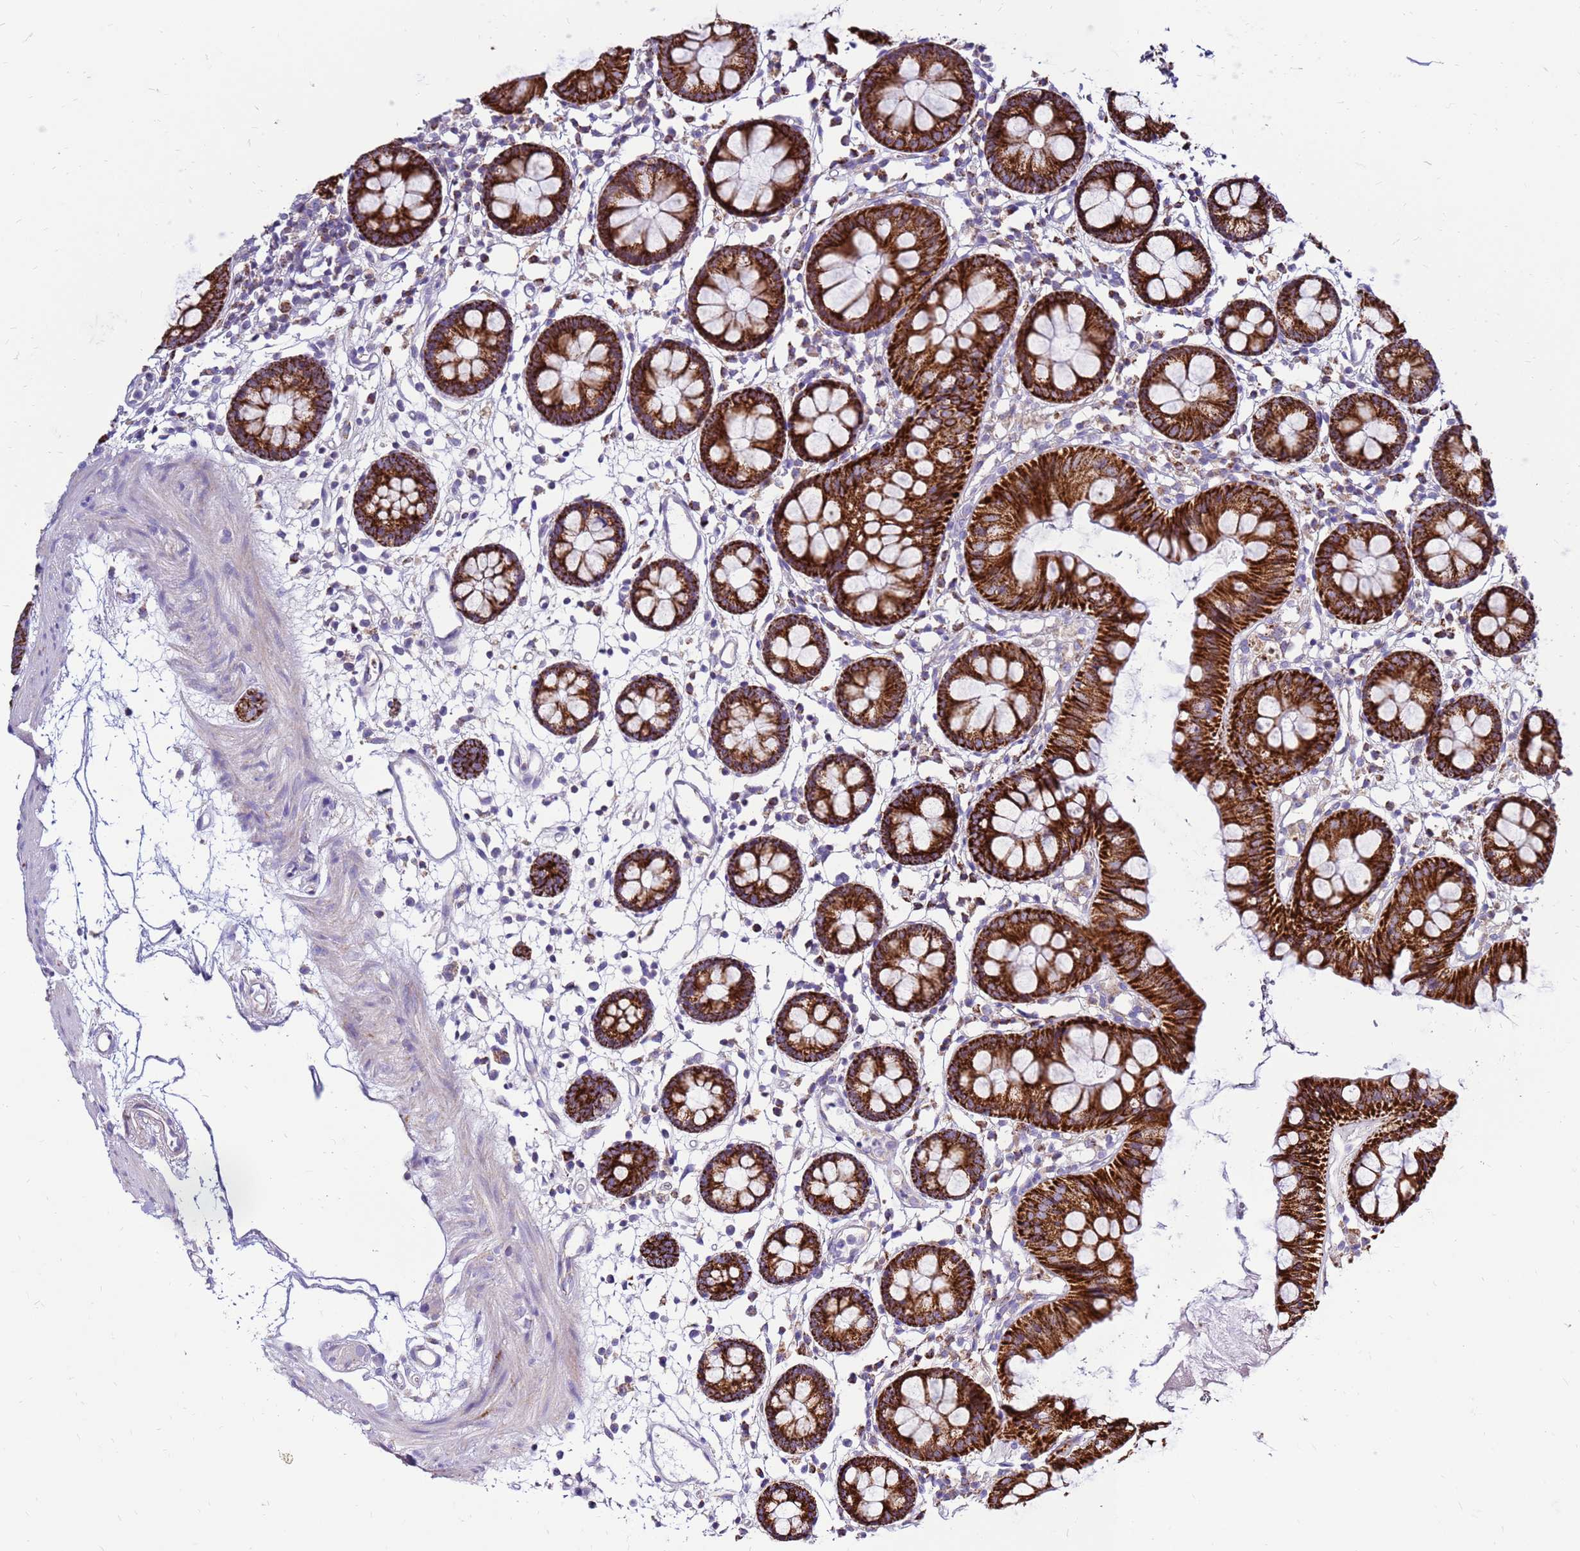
{"staining": {"intensity": "negative", "quantity": "none", "location": "none"}, "tissue": "colon", "cell_type": "Endothelial cells", "image_type": "normal", "snomed": [{"axis": "morphology", "description": "Normal tissue, NOS"}, {"axis": "topography", "description": "Colon"}], "caption": "Image shows no protein expression in endothelial cells of benign colon. (IHC, brightfield microscopy, high magnification).", "gene": "IGF1R", "patient": {"sex": "female", "age": 84}}